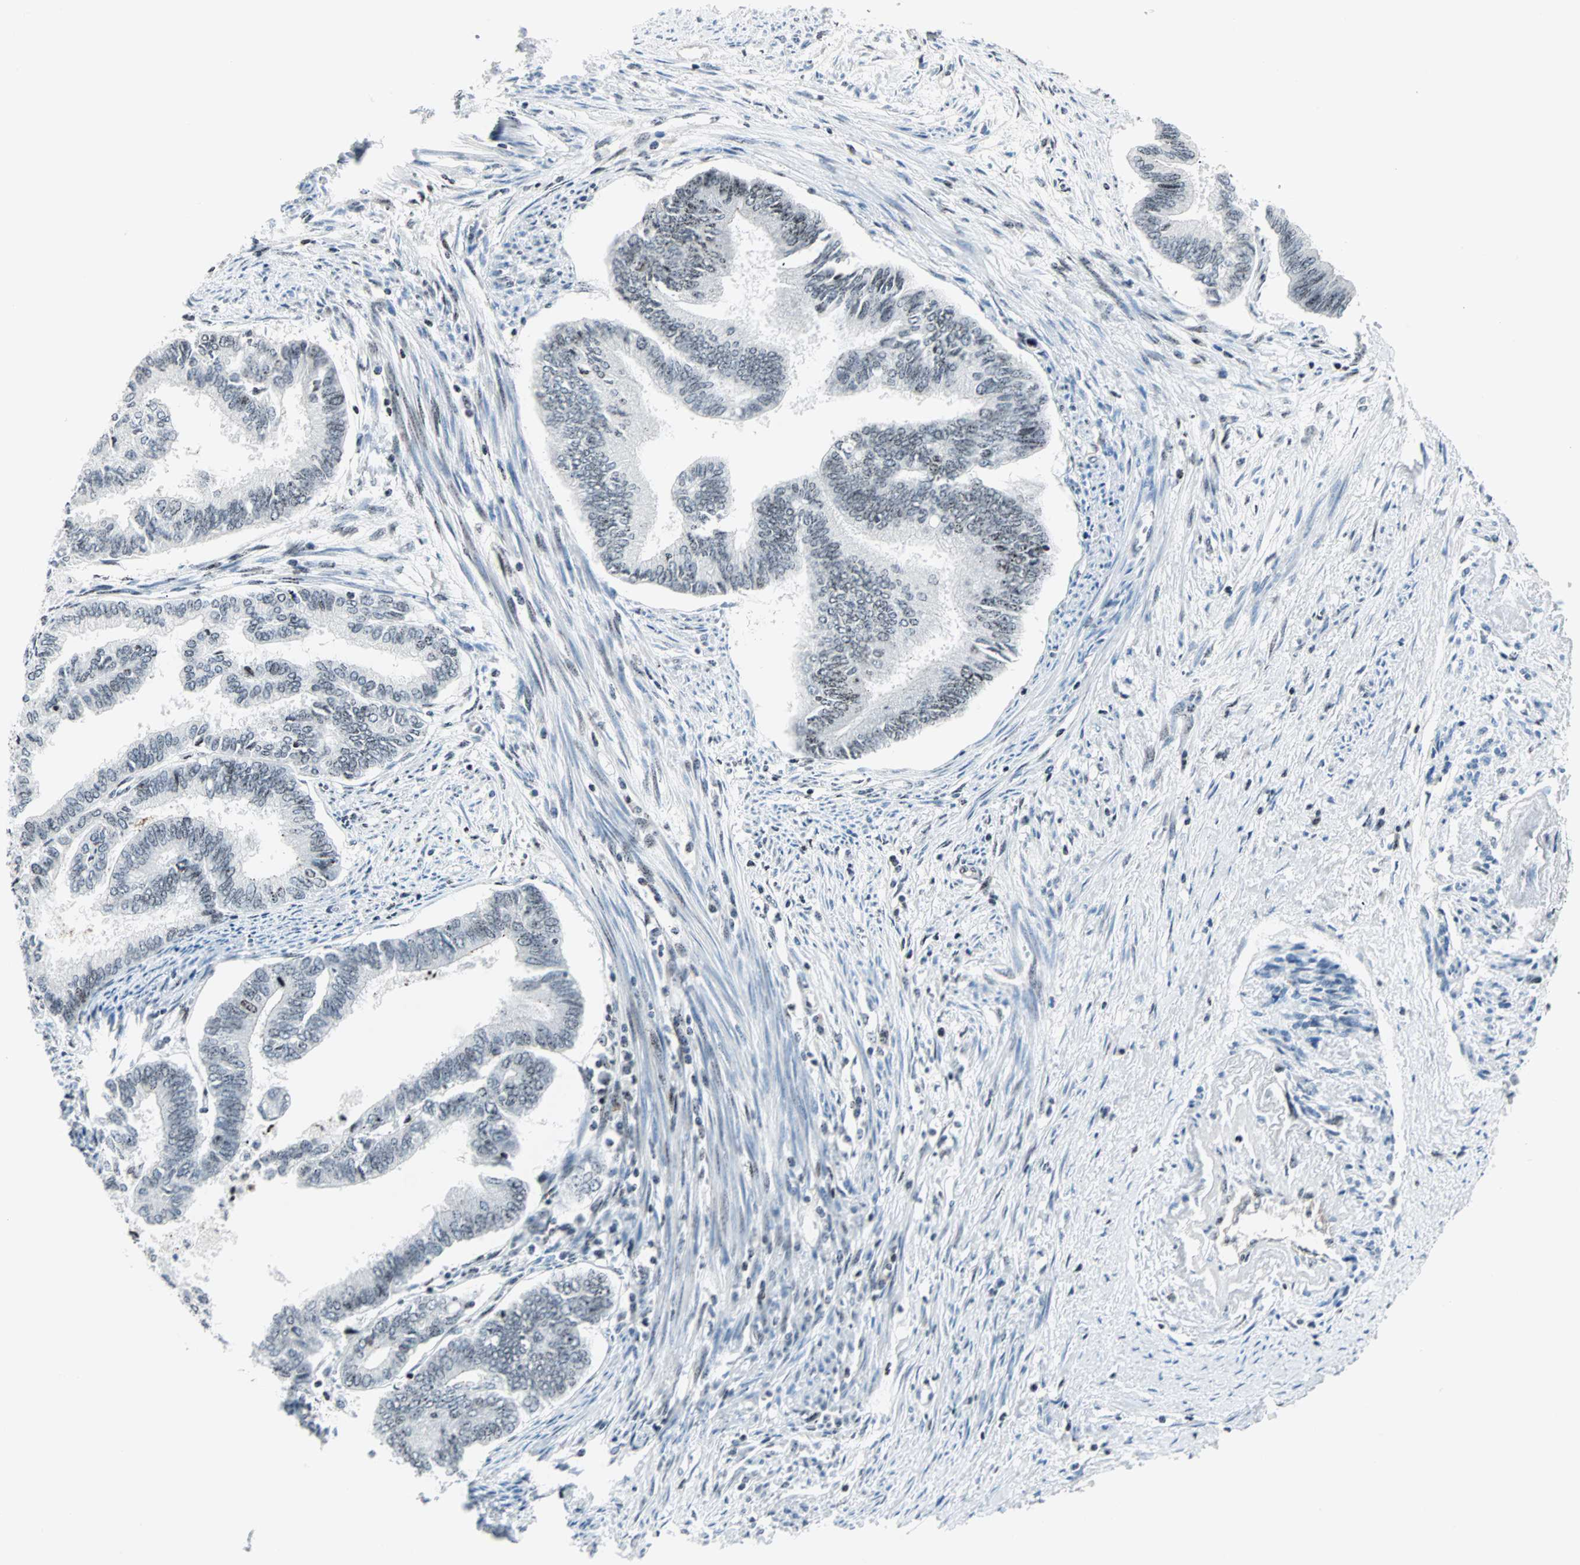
{"staining": {"intensity": "weak", "quantity": "25%-75%", "location": "nuclear"}, "tissue": "endometrial cancer", "cell_type": "Tumor cells", "image_type": "cancer", "snomed": [{"axis": "morphology", "description": "Adenocarcinoma, NOS"}, {"axis": "topography", "description": "Endometrium"}], "caption": "Human endometrial cancer (adenocarcinoma) stained for a protein (brown) exhibits weak nuclear positive positivity in approximately 25%-75% of tumor cells.", "gene": "CENPA", "patient": {"sex": "female", "age": 86}}